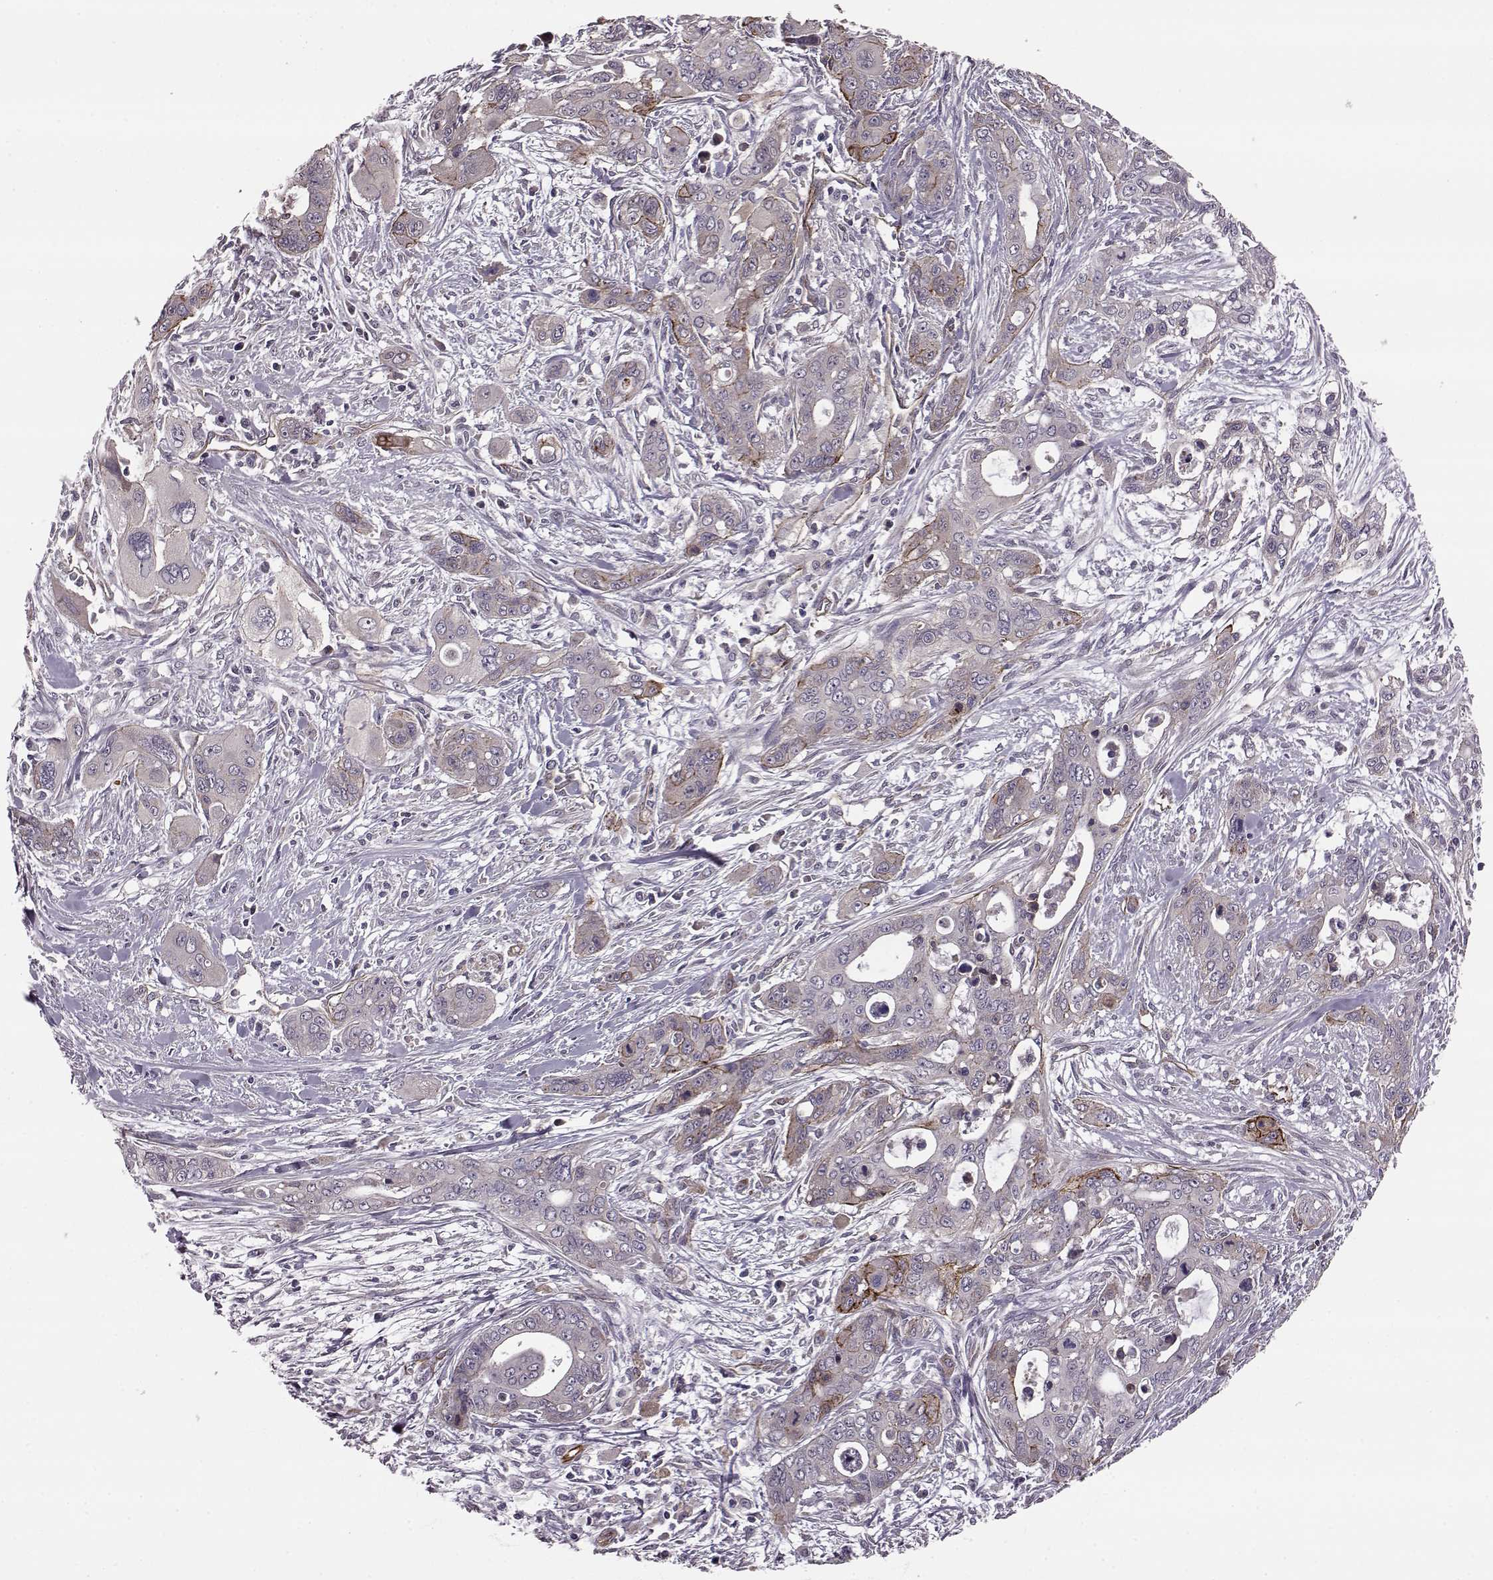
{"staining": {"intensity": "strong", "quantity": "<25%", "location": "cytoplasmic/membranous"}, "tissue": "pancreatic cancer", "cell_type": "Tumor cells", "image_type": "cancer", "snomed": [{"axis": "morphology", "description": "Adenocarcinoma, NOS"}, {"axis": "topography", "description": "Pancreas"}], "caption": "Strong cytoplasmic/membranous positivity for a protein is seen in approximately <25% of tumor cells of pancreatic cancer (adenocarcinoma) using immunohistochemistry (IHC).", "gene": "SYNPO", "patient": {"sex": "male", "age": 47}}